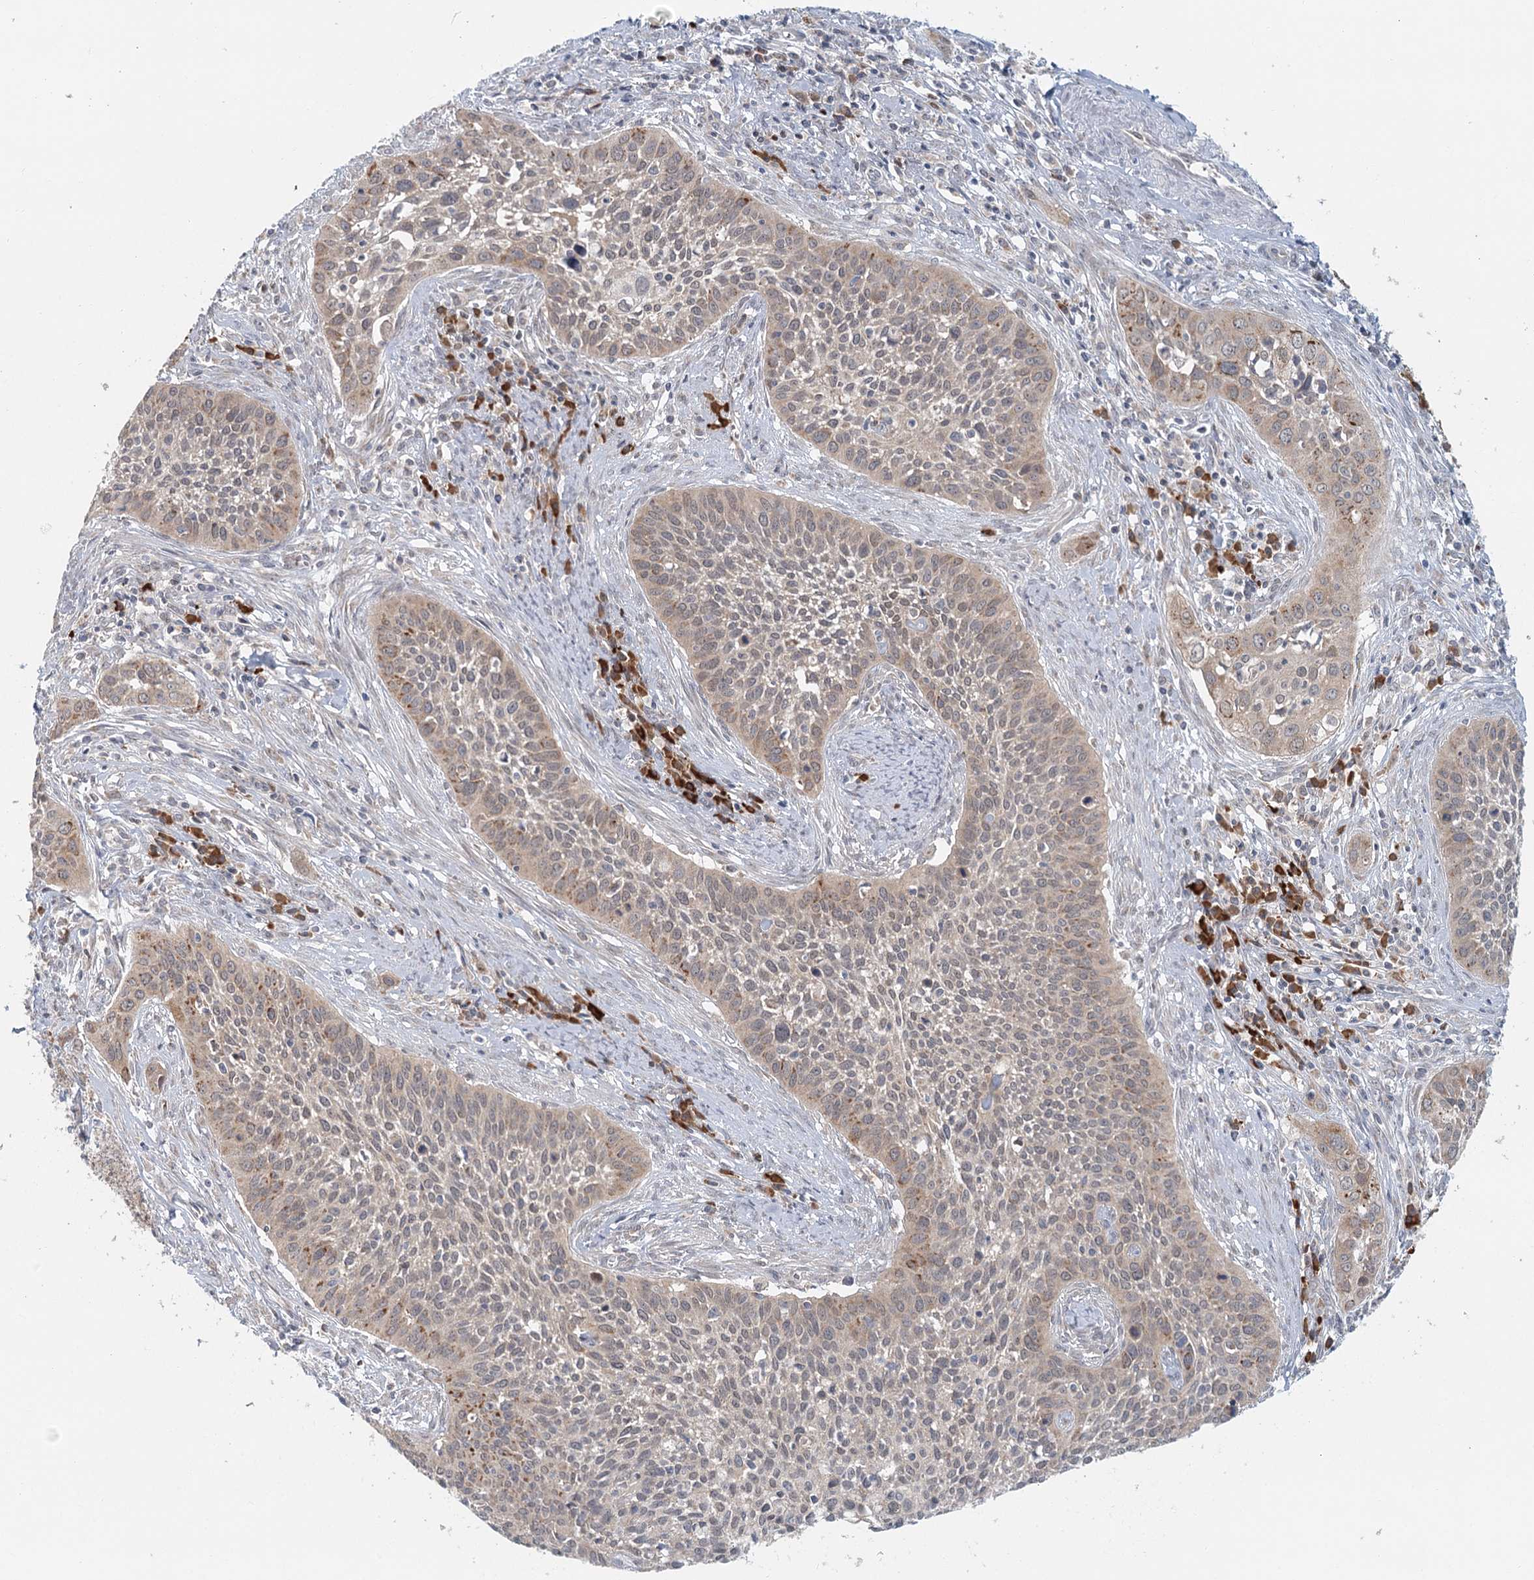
{"staining": {"intensity": "moderate", "quantity": "25%-75%", "location": "cytoplasmic/membranous,nuclear"}, "tissue": "cervical cancer", "cell_type": "Tumor cells", "image_type": "cancer", "snomed": [{"axis": "morphology", "description": "Squamous cell carcinoma, NOS"}, {"axis": "topography", "description": "Cervix"}], "caption": "High-power microscopy captured an IHC image of squamous cell carcinoma (cervical), revealing moderate cytoplasmic/membranous and nuclear positivity in approximately 25%-75% of tumor cells.", "gene": "ADK", "patient": {"sex": "female", "age": 34}}